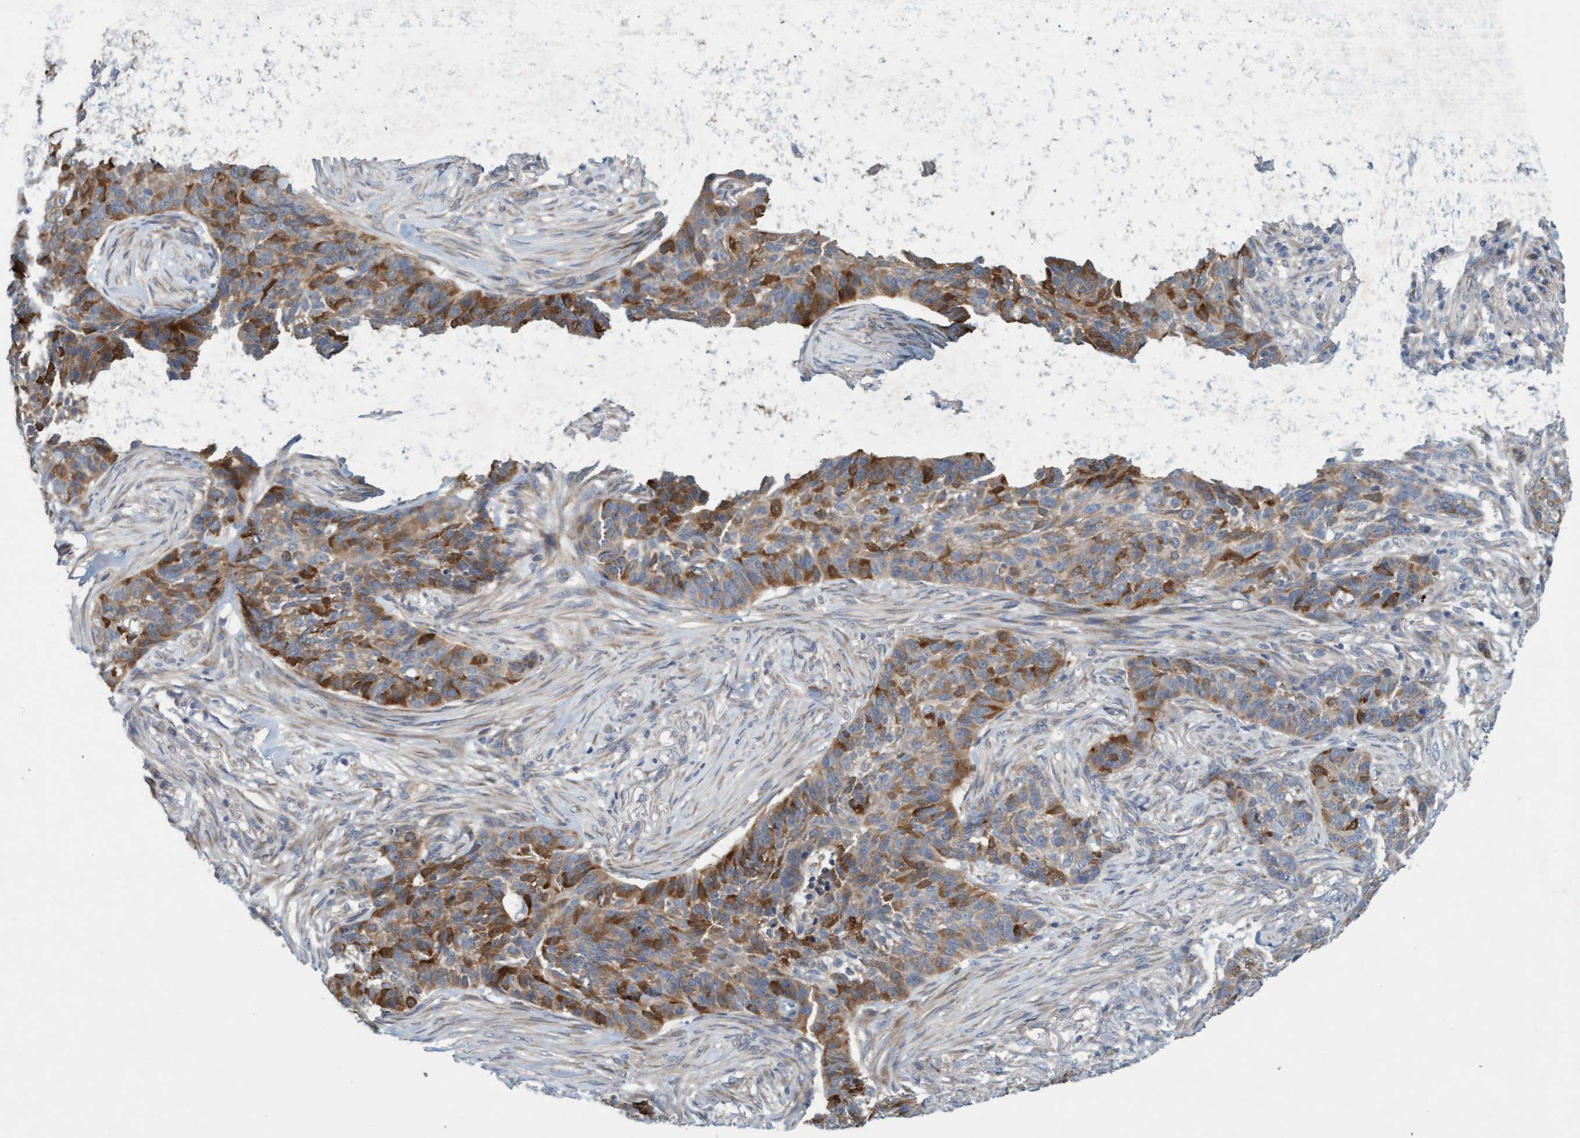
{"staining": {"intensity": "moderate", "quantity": "25%-75%", "location": "cytoplasmic/membranous"}, "tissue": "skin cancer", "cell_type": "Tumor cells", "image_type": "cancer", "snomed": [{"axis": "morphology", "description": "Basal cell carcinoma"}, {"axis": "topography", "description": "Skin"}], "caption": "DAB (3,3'-diaminobenzidine) immunohistochemical staining of skin basal cell carcinoma demonstrates moderate cytoplasmic/membranous protein positivity in approximately 25%-75% of tumor cells. The staining was performed using DAB, with brown indicating positive protein expression. Nuclei are stained blue with hematoxylin.", "gene": "DDHD2", "patient": {"sex": "male", "age": 85}}